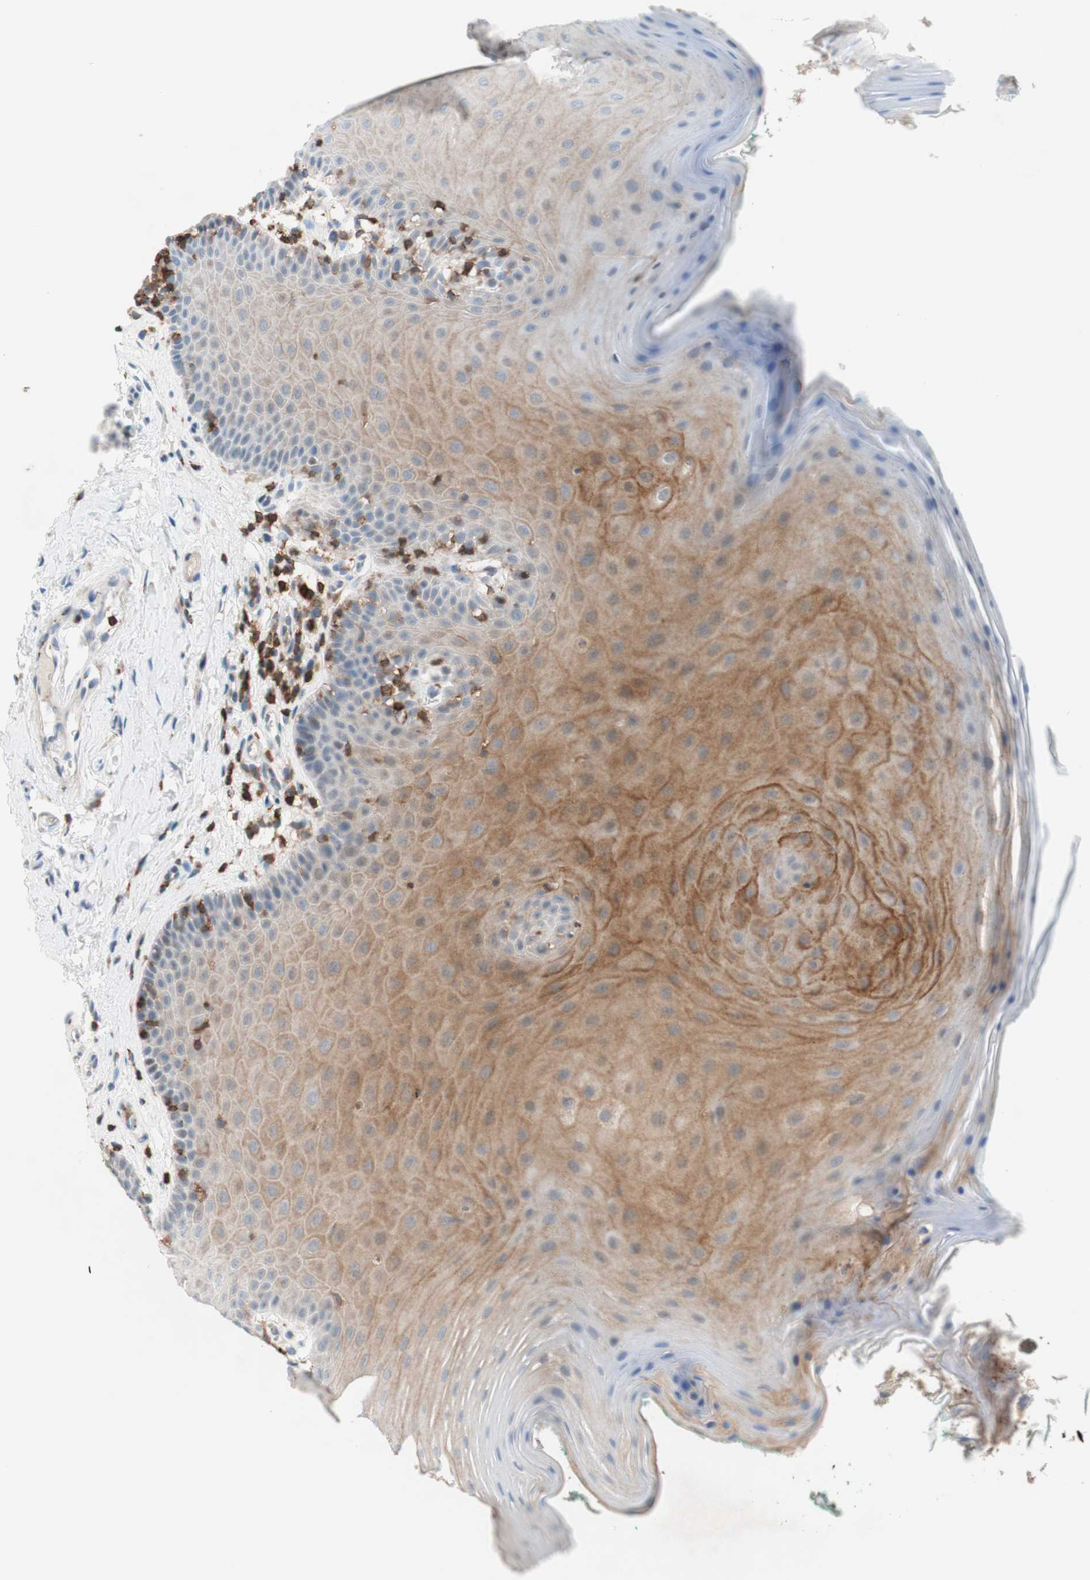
{"staining": {"intensity": "moderate", "quantity": "25%-75%", "location": "cytoplasmic/membranous"}, "tissue": "oral mucosa", "cell_type": "Squamous epithelial cells", "image_type": "normal", "snomed": [{"axis": "morphology", "description": "Normal tissue, NOS"}, {"axis": "topography", "description": "Skeletal muscle"}, {"axis": "topography", "description": "Oral tissue"}], "caption": "Immunohistochemical staining of unremarkable oral mucosa demonstrates medium levels of moderate cytoplasmic/membranous expression in about 25%-75% of squamous epithelial cells.", "gene": "SPINK6", "patient": {"sex": "male", "age": 58}}